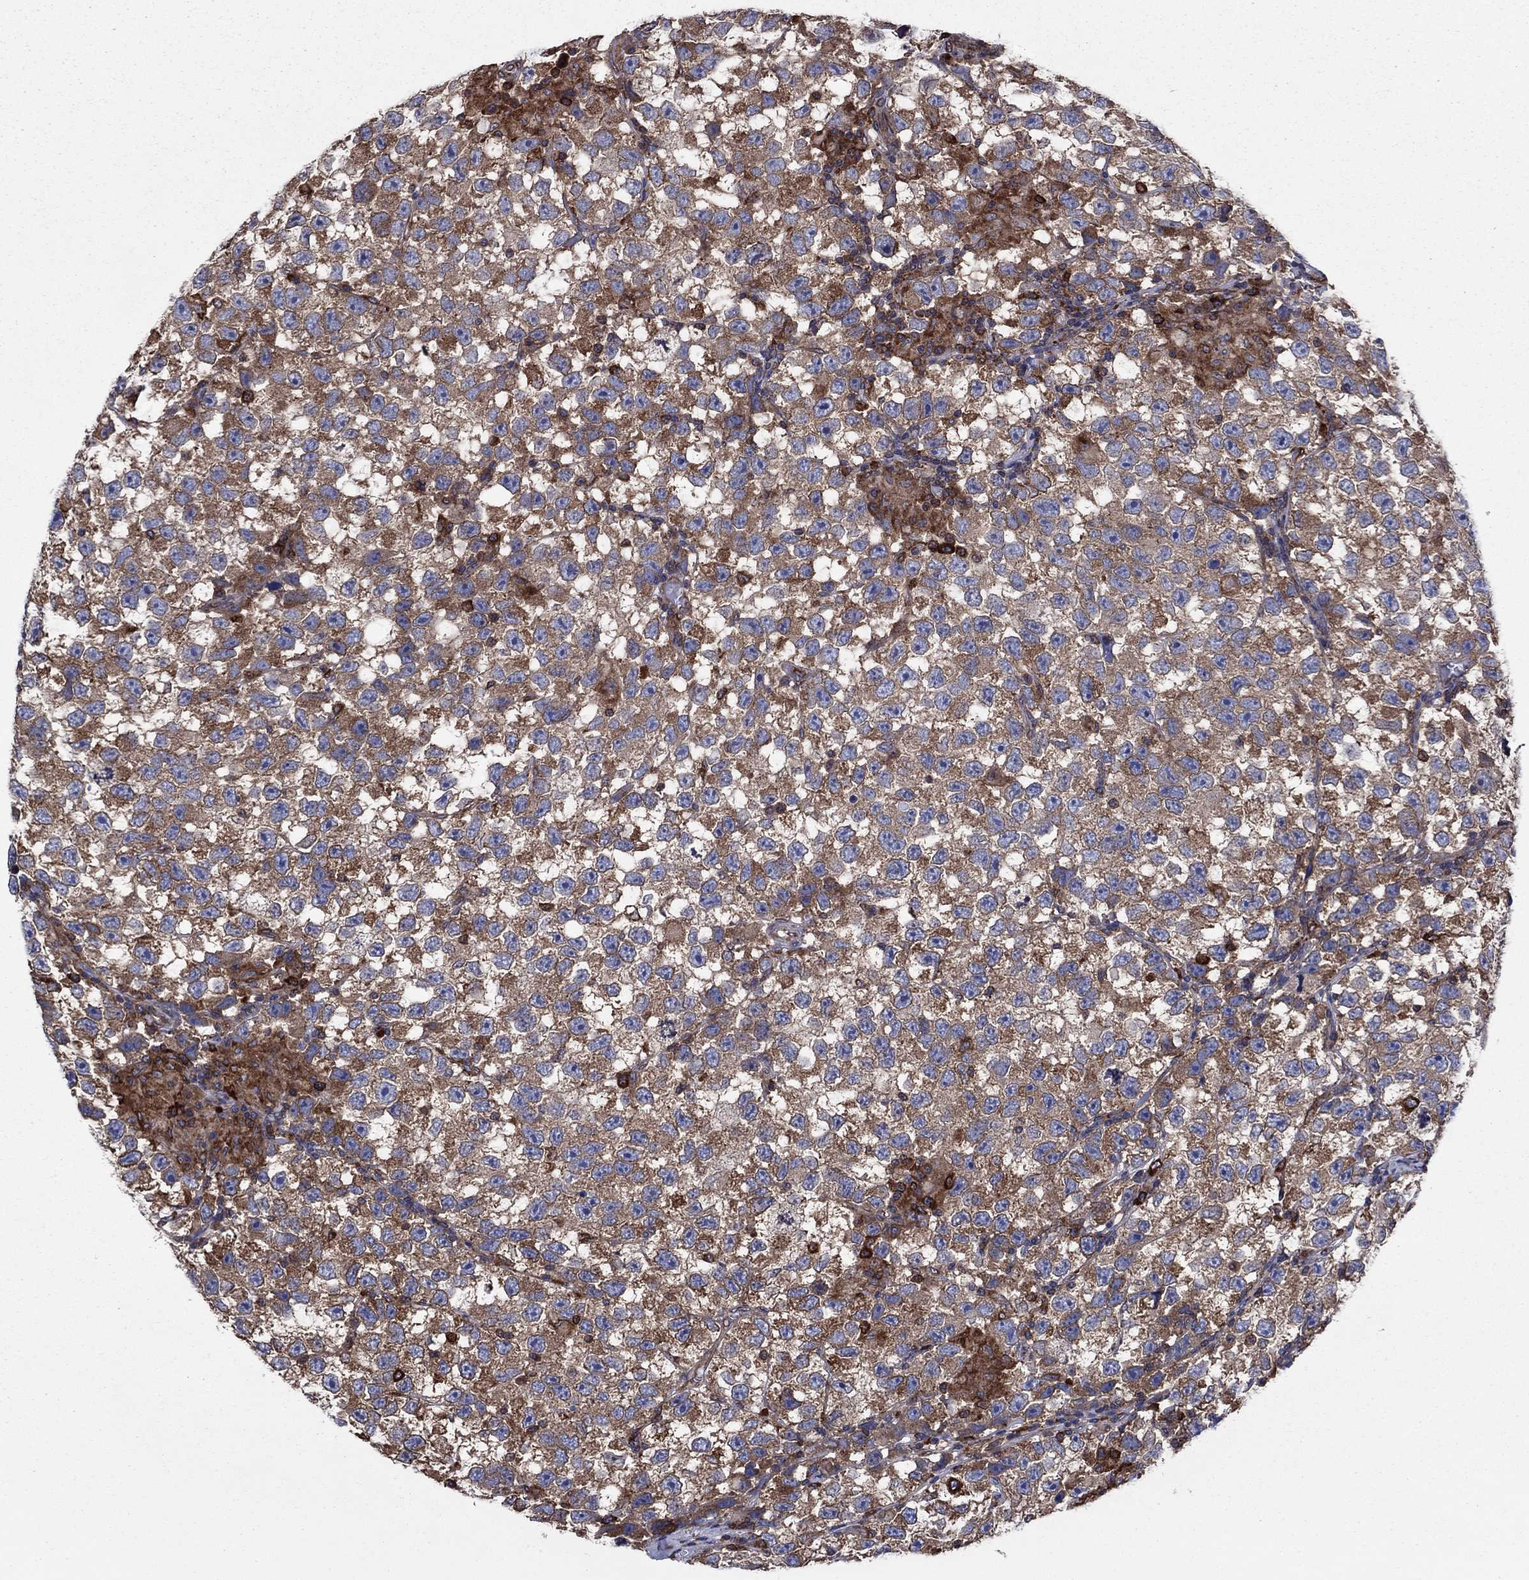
{"staining": {"intensity": "strong", "quantity": "25%-75%", "location": "cytoplasmic/membranous"}, "tissue": "testis cancer", "cell_type": "Tumor cells", "image_type": "cancer", "snomed": [{"axis": "morphology", "description": "Seminoma, NOS"}, {"axis": "topography", "description": "Testis"}], "caption": "Immunohistochemistry (IHC) (DAB) staining of human testis cancer (seminoma) exhibits strong cytoplasmic/membranous protein expression in about 25%-75% of tumor cells.", "gene": "YBX1", "patient": {"sex": "male", "age": 26}}